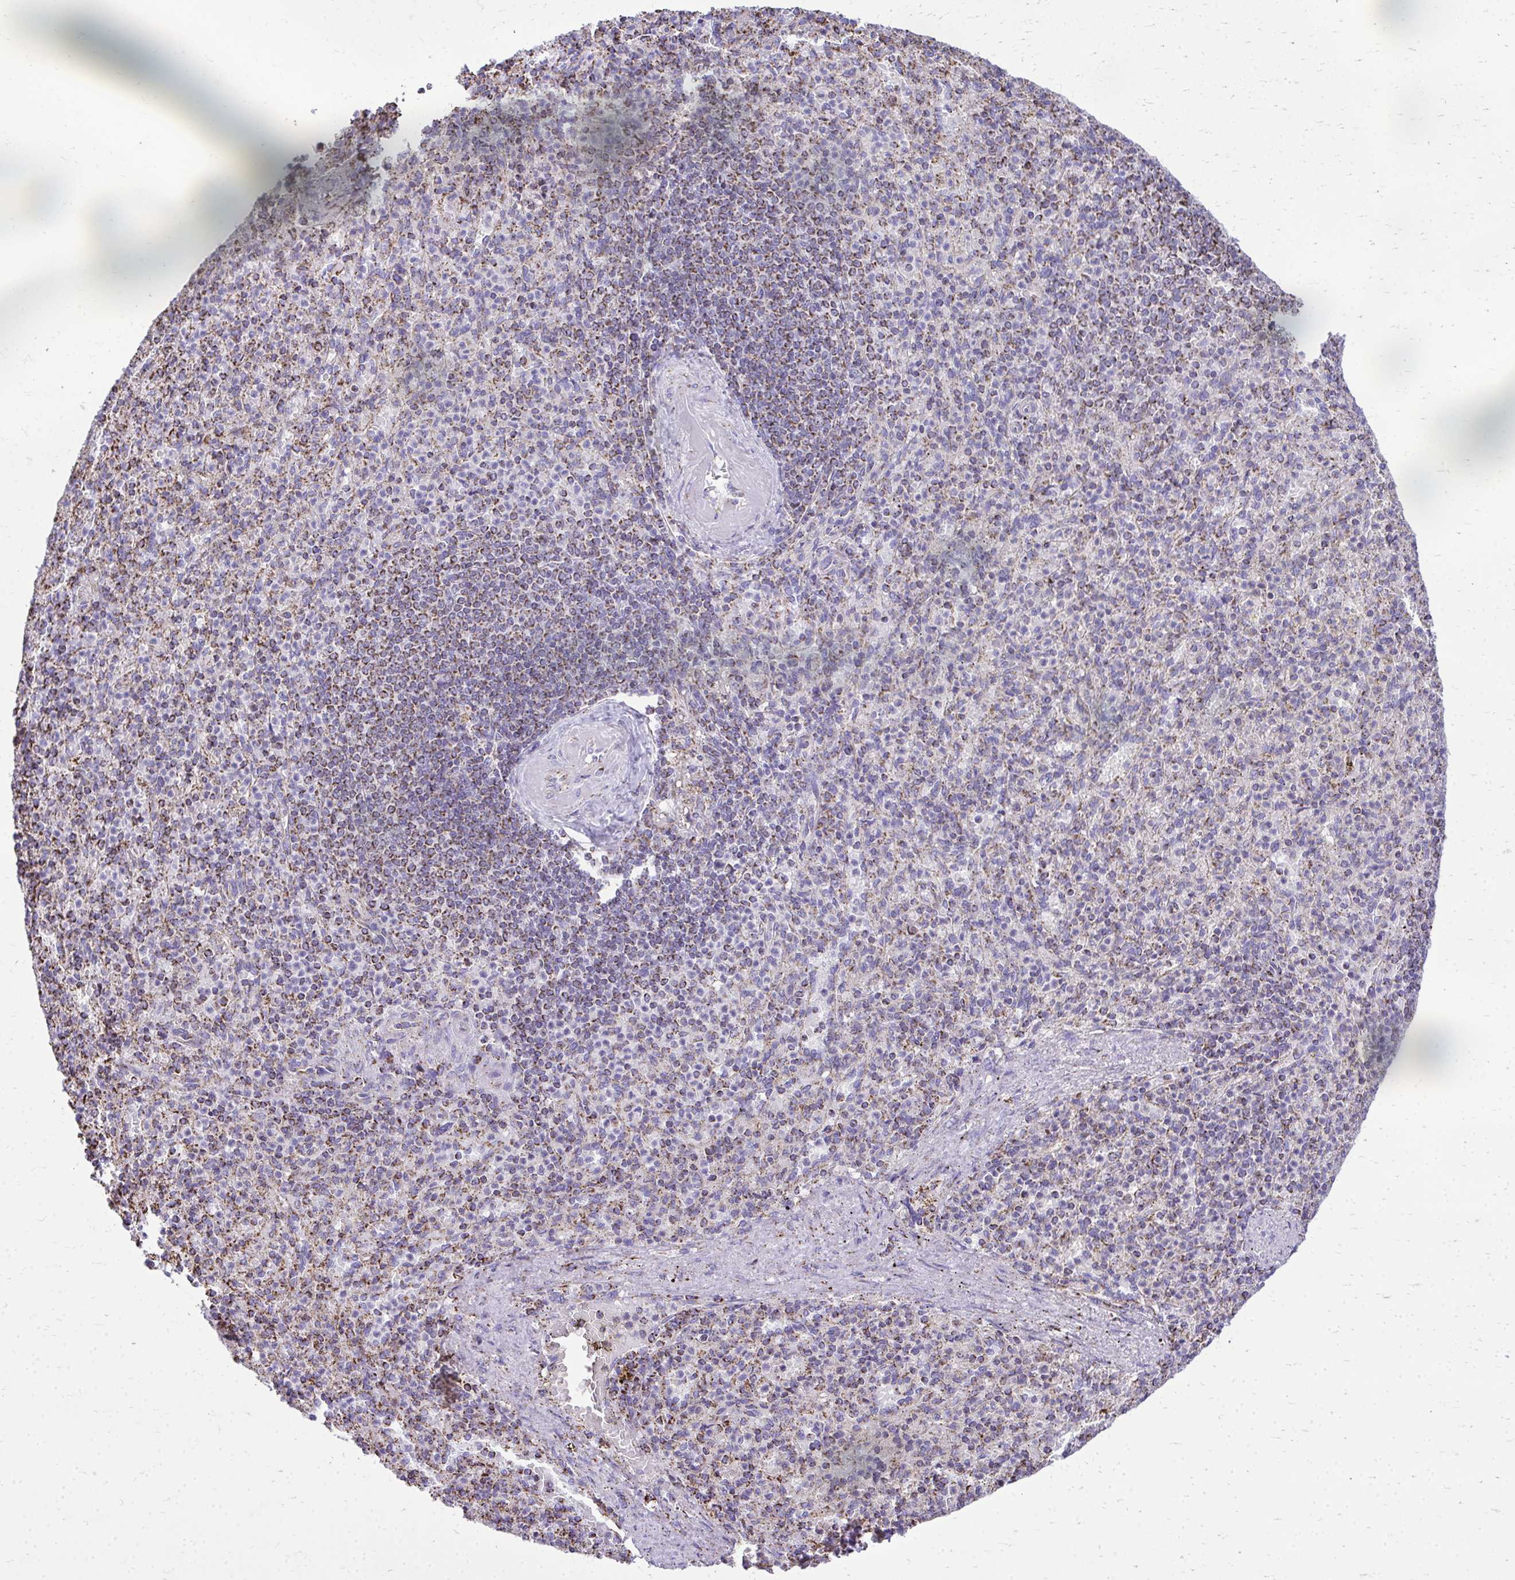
{"staining": {"intensity": "moderate", "quantity": "25%-75%", "location": "cytoplasmic/membranous"}, "tissue": "spleen", "cell_type": "Cells in red pulp", "image_type": "normal", "snomed": [{"axis": "morphology", "description": "Normal tissue, NOS"}, {"axis": "topography", "description": "Spleen"}], "caption": "Immunohistochemistry of unremarkable human spleen shows medium levels of moderate cytoplasmic/membranous expression in about 25%-75% of cells in red pulp. The protein of interest is stained brown, and the nuclei are stained in blue (DAB (3,3'-diaminobenzidine) IHC with brightfield microscopy, high magnification).", "gene": "MPZL2", "patient": {"sex": "female", "age": 74}}